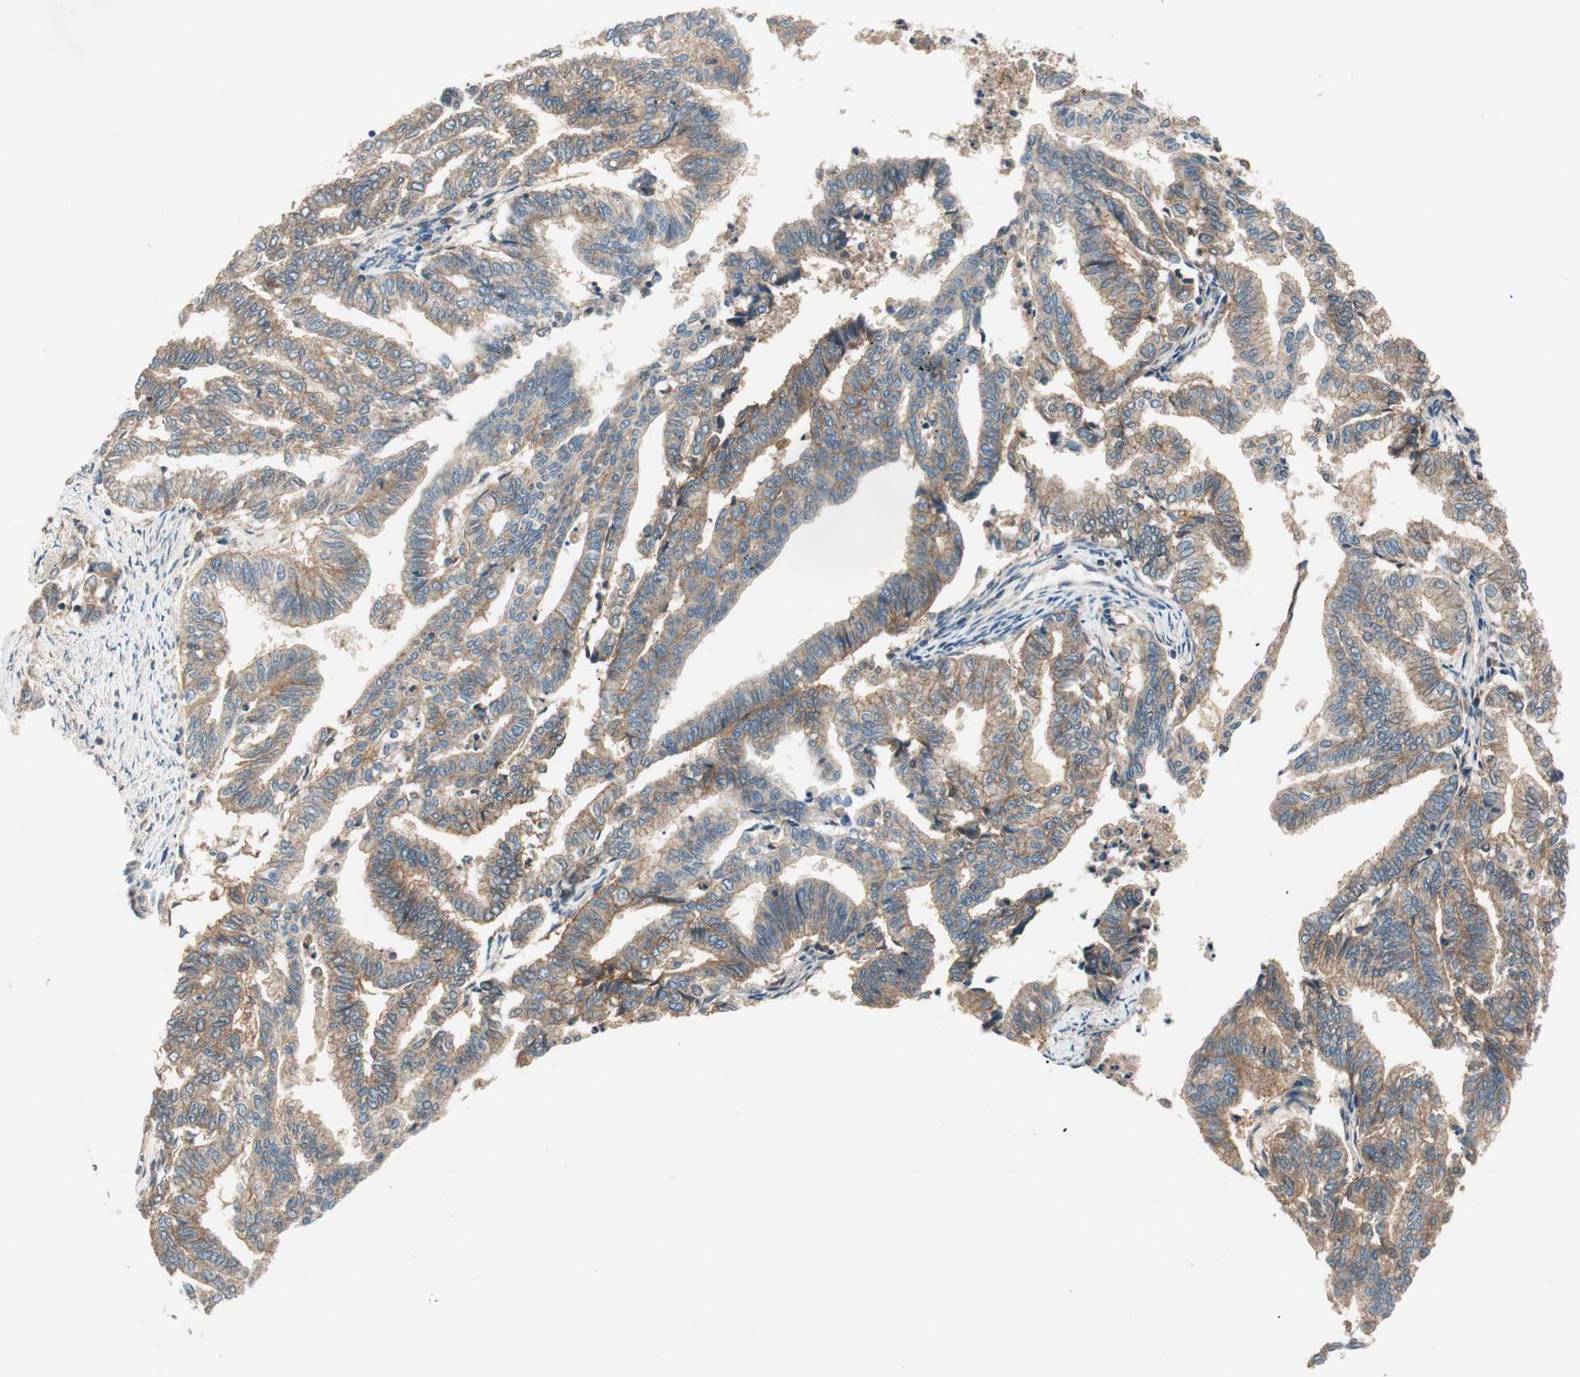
{"staining": {"intensity": "moderate", "quantity": ">75%", "location": "cytoplasmic/membranous"}, "tissue": "endometrial cancer", "cell_type": "Tumor cells", "image_type": "cancer", "snomed": [{"axis": "morphology", "description": "Adenocarcinoma, NOS"}, {"axis": "topography", "description": "Endometrium"}], "caption": "Immunohistochemistry (IHC) staining of adenocarcinoma (endometrial), which demonstrates medium levels of moderate cytoplasmic/membranous expression in approximately >75% of tumor cells indicating moderate cytoplasmic/membranous protein staining. The staining was performed using DAB (3,3'-diaminobenzidine) (brown) for protein detection and nuclei were counterstained in hematoxylin (blue).", "gene": "HPN", "patient": {"sex": "female", "age": 79}}